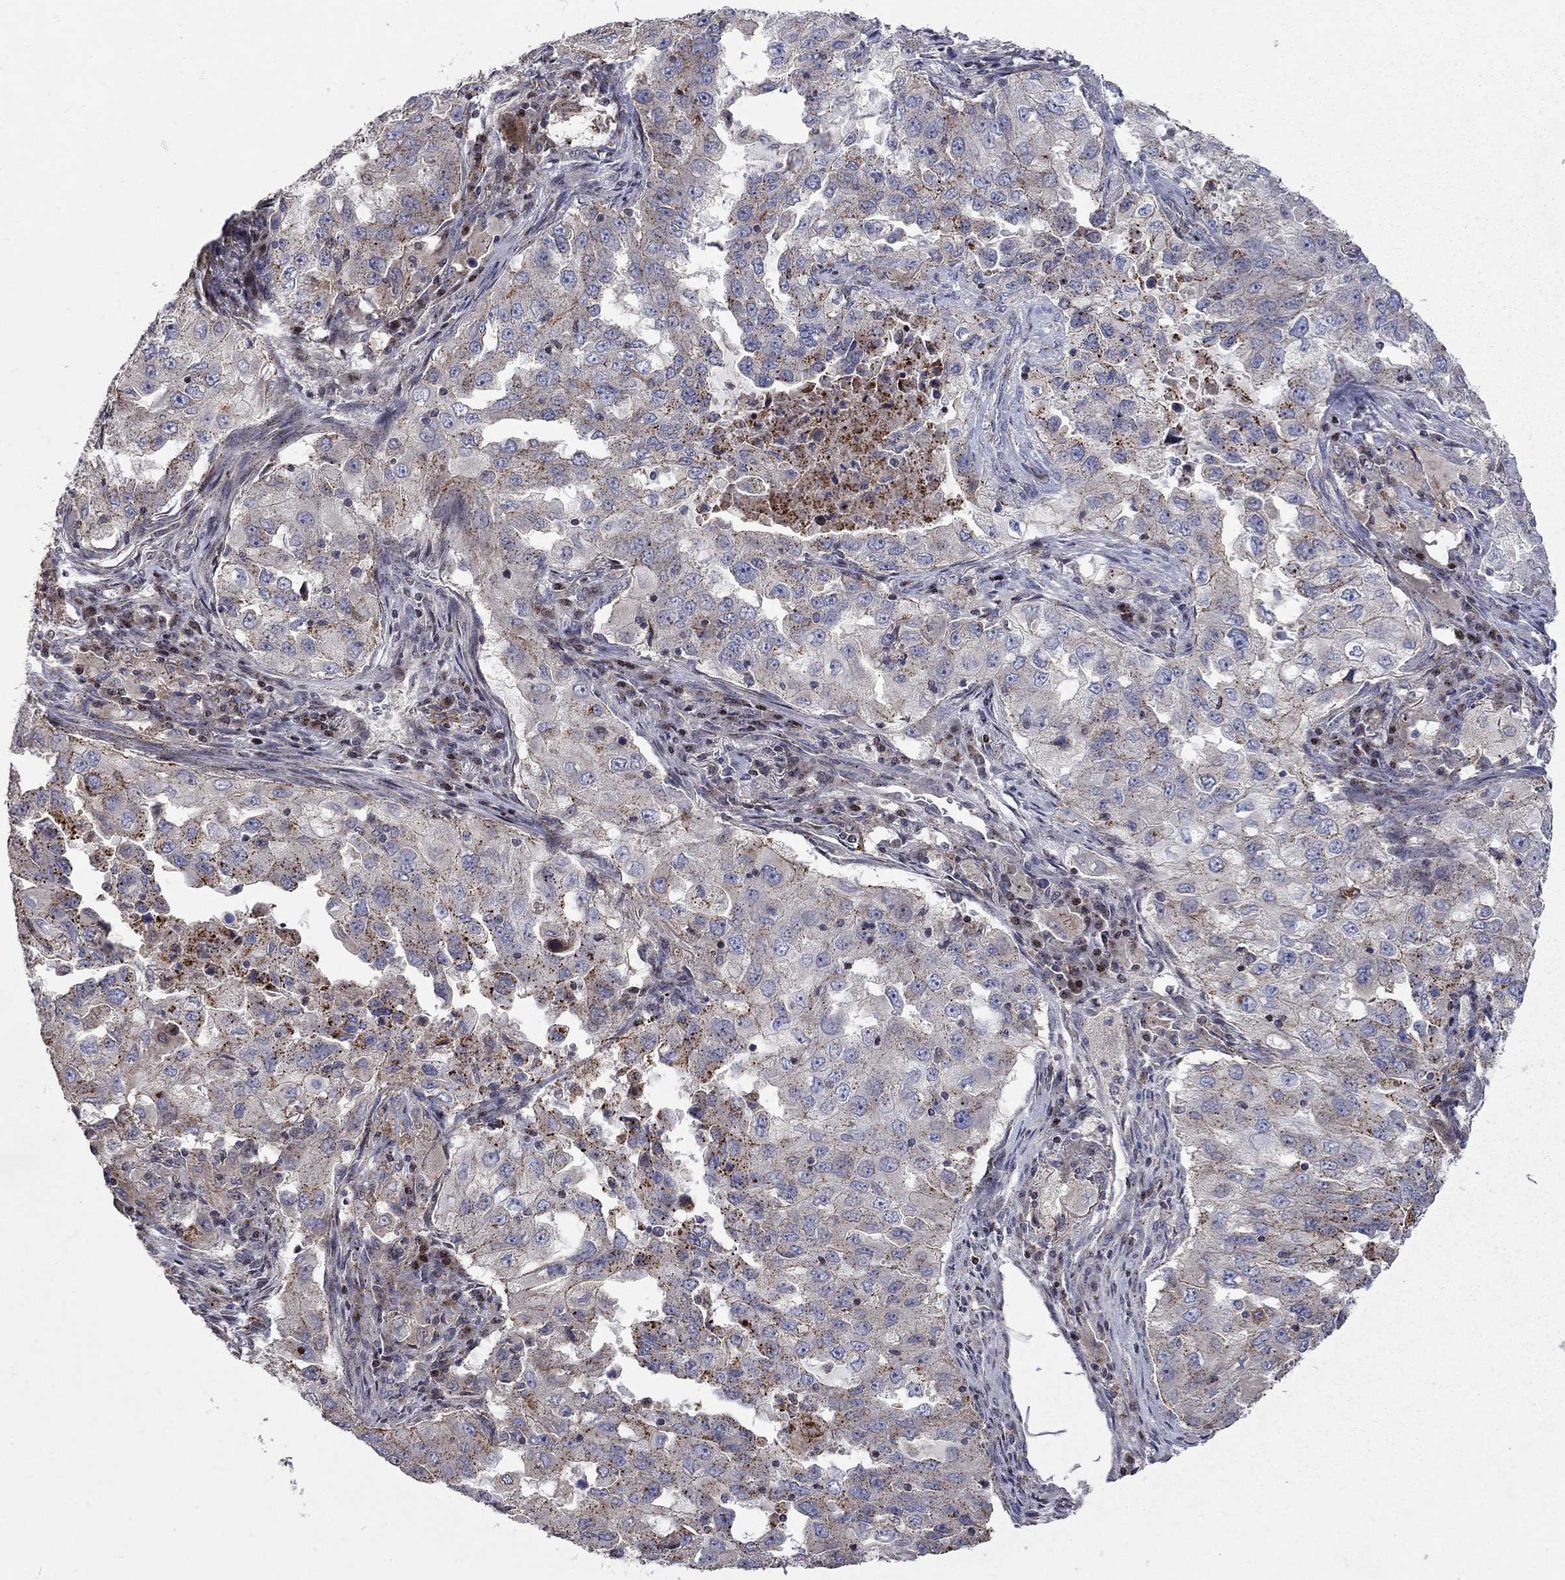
{"staining": {"intensity": "strong", "quantity": "25%-75%", "location": "cytoplasmic/membranous"}, "tissue": "lung cancer", "cell_type": "Tumor cells", "image_type": "cancer", "snomed": [{"axis": "morphology", "description": "Adenocarcinoma, NOS"}, {"axis": "topography", "description": "Lung"}], "caption": "Protein analysis of lung cancer (adenocarcinoma) tissue shows strong cytoplasmic/membranous staining in approximately 25%-75% of tumor cells.", "gene": "ERN2", "patient": {"sex": "female", "age": 61}}